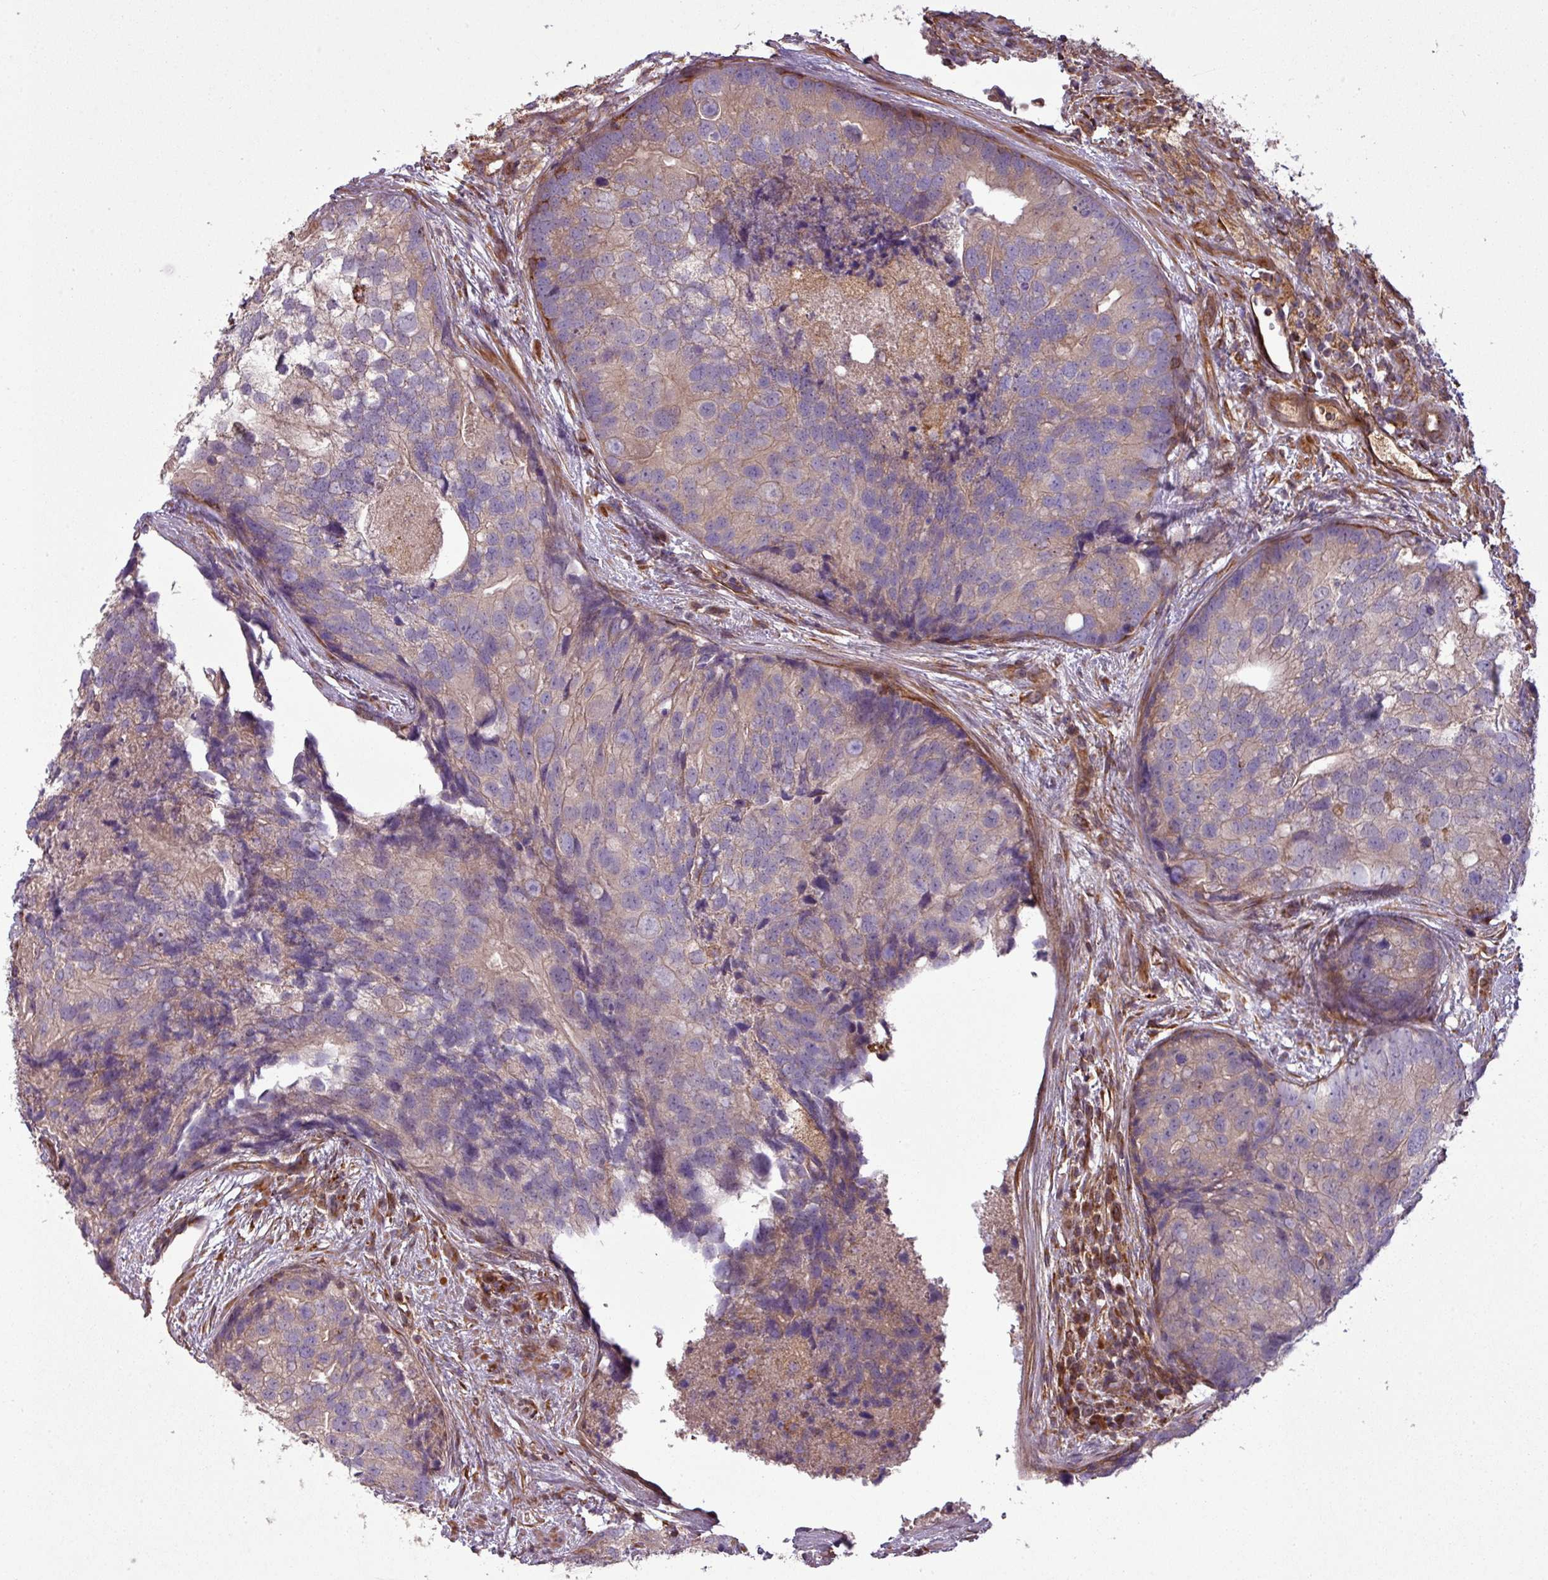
{"staining": {"intensity": "weak", "quantity": "25%-75%", "location": "cytoplasmic/membranous"}, "tissue": "prostate cancer", "cell_type": "Tumor cells", "image_type": "cancer", "snomed": [{"axis": "morphology", "description": "Adenocarcinoma, High grade"}, {"axis": "topography", "description": "Prostate"}], "caption": "Protein staining of prostate cancer tissue displays weak cytoplasmic/membranous staining in about 25%-75% of tumor cells.", "gene": "SNRNP25", "patient": {"sex": "male", "age": 62}}